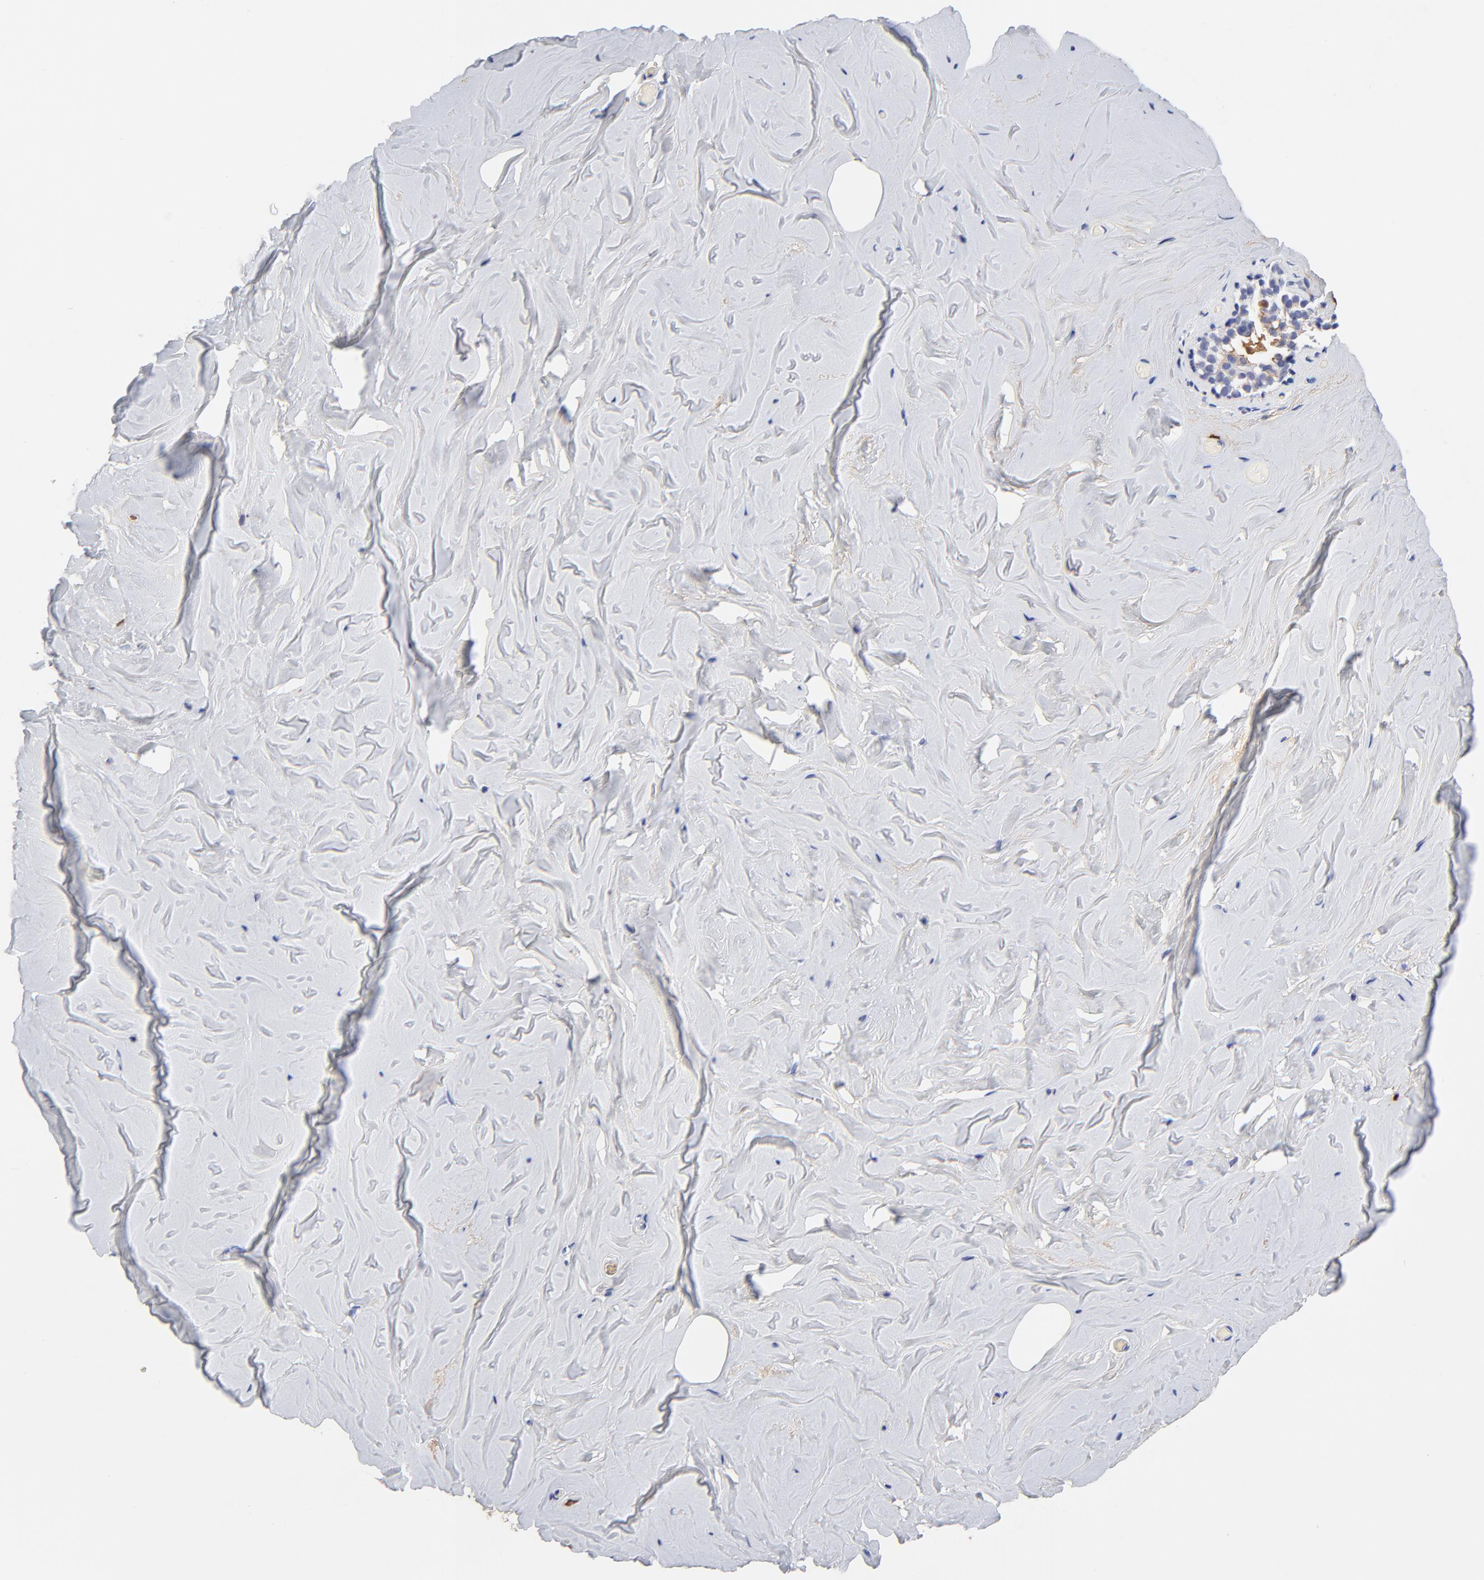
{"staining": {"intensity": "negative", "quantity": "none", "location": "none"}, "tissue": "breast", "cell_type": "Adipocytes", "image_type": "normal", "snomed": [{"axis": "morphology", "description": "Normal tissue, NOS"}, {"axis": "topography", "description": "Breast"}], "caption": "This micrograph is of normal breast stained with immunohistochemistry to label a protein in brown with the nuclei are counter-stained blue. There is no positivity in adipocytes.", "gene": "IGLV3", "patient": {"sex": "female", "age": 75}}